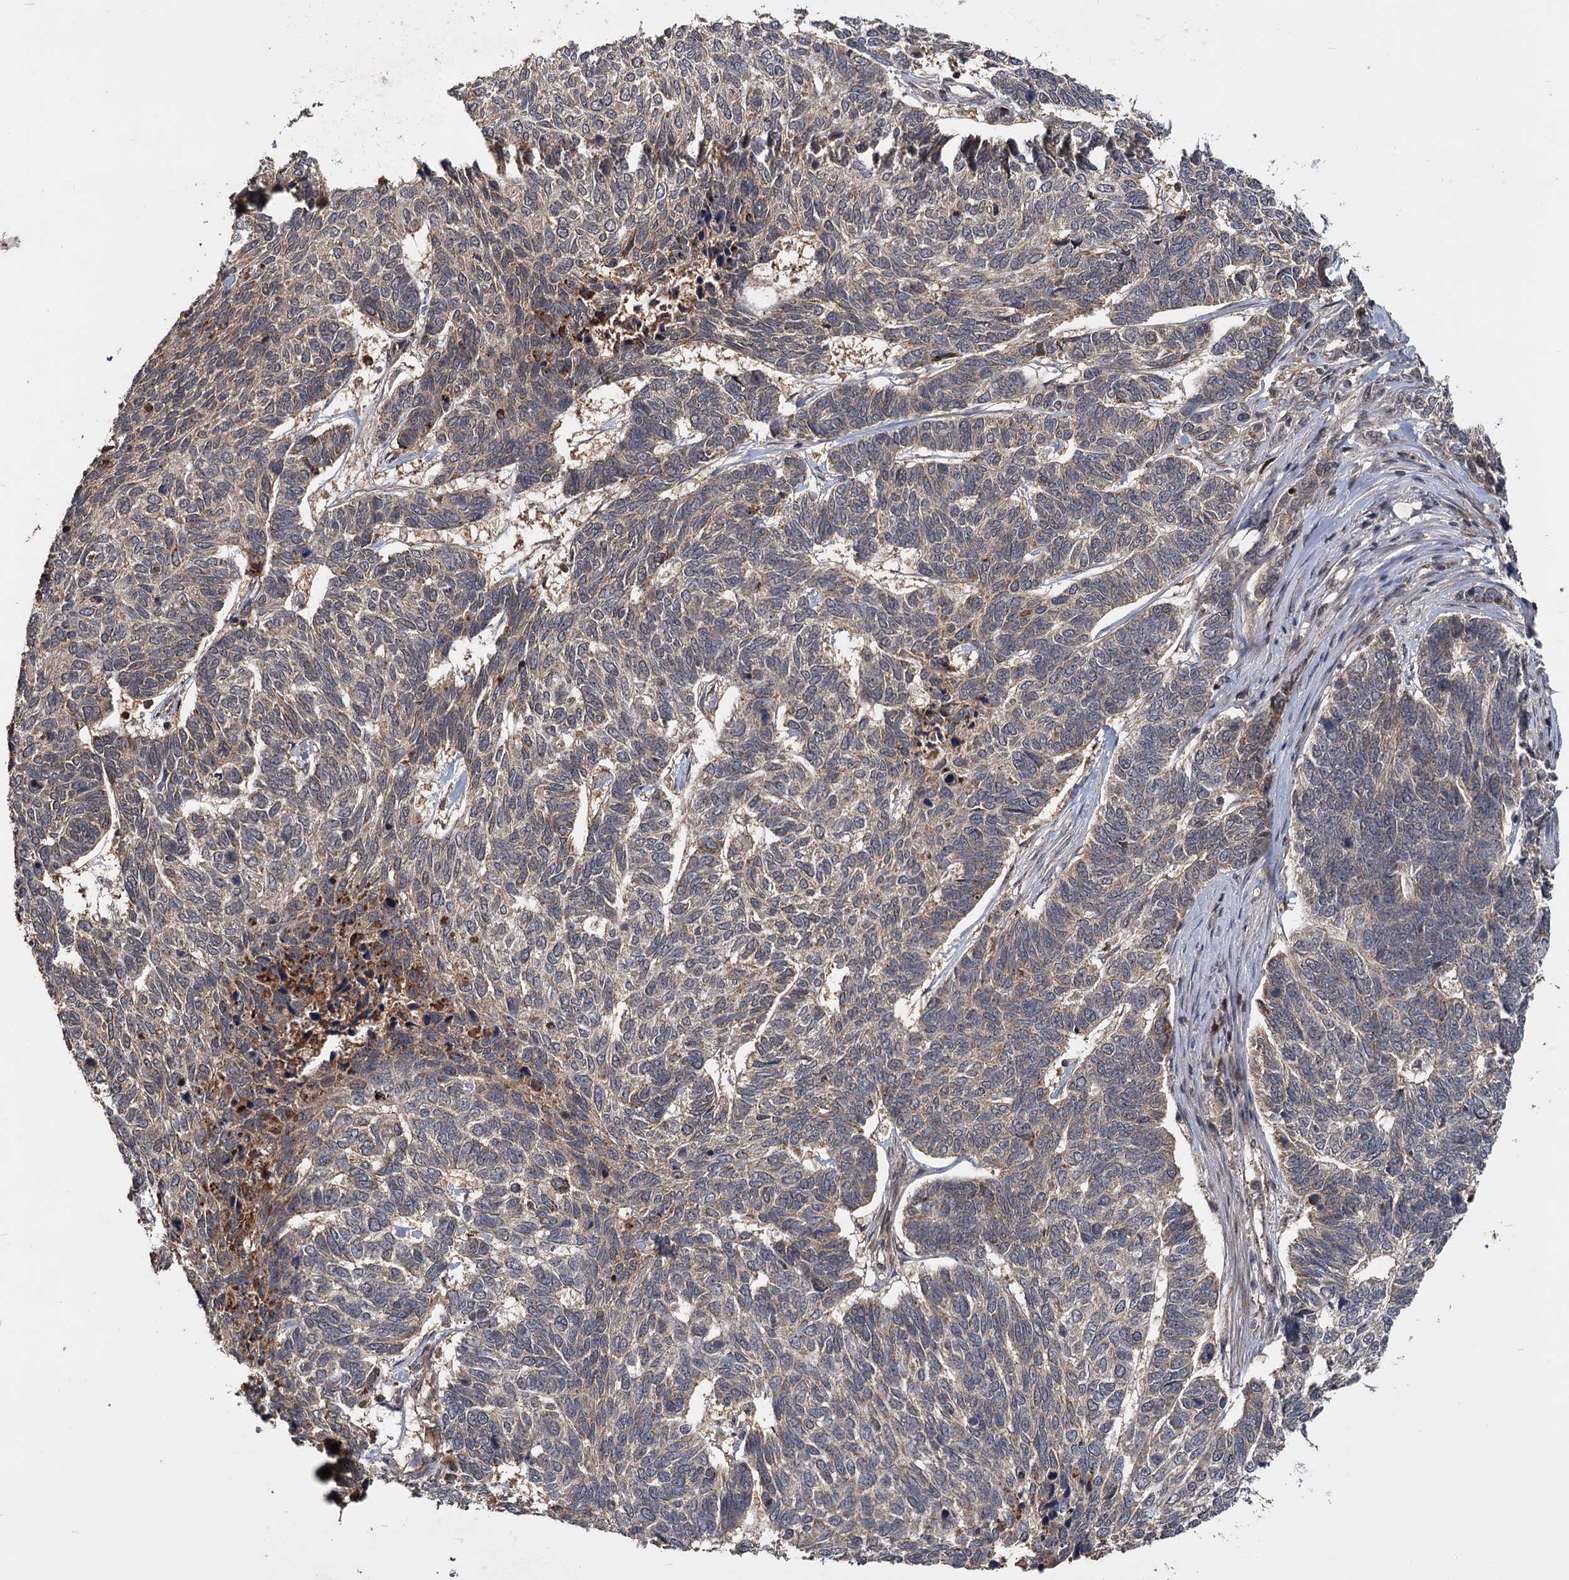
{"staining": {"intensity": "moderate", "quantity": "<25%", "location": "cytoplasmic/membranous"}, "tissue": "skin cancer", "cell_type": "Tumor cells", "image_type": "cancer", "snomed": [{"axis": "morphology", "description": "Basal cell carcinoma"}, {"axis": "topography", "description": "Skin"}], "caption": "Basal cell carcinoma (skin) tissue reveals moderate cytoplasmic/membranous expression in approximately <25% of tumor cells", "gene": "KANSL2", "patient": {"sex": "female", "age": 65}}